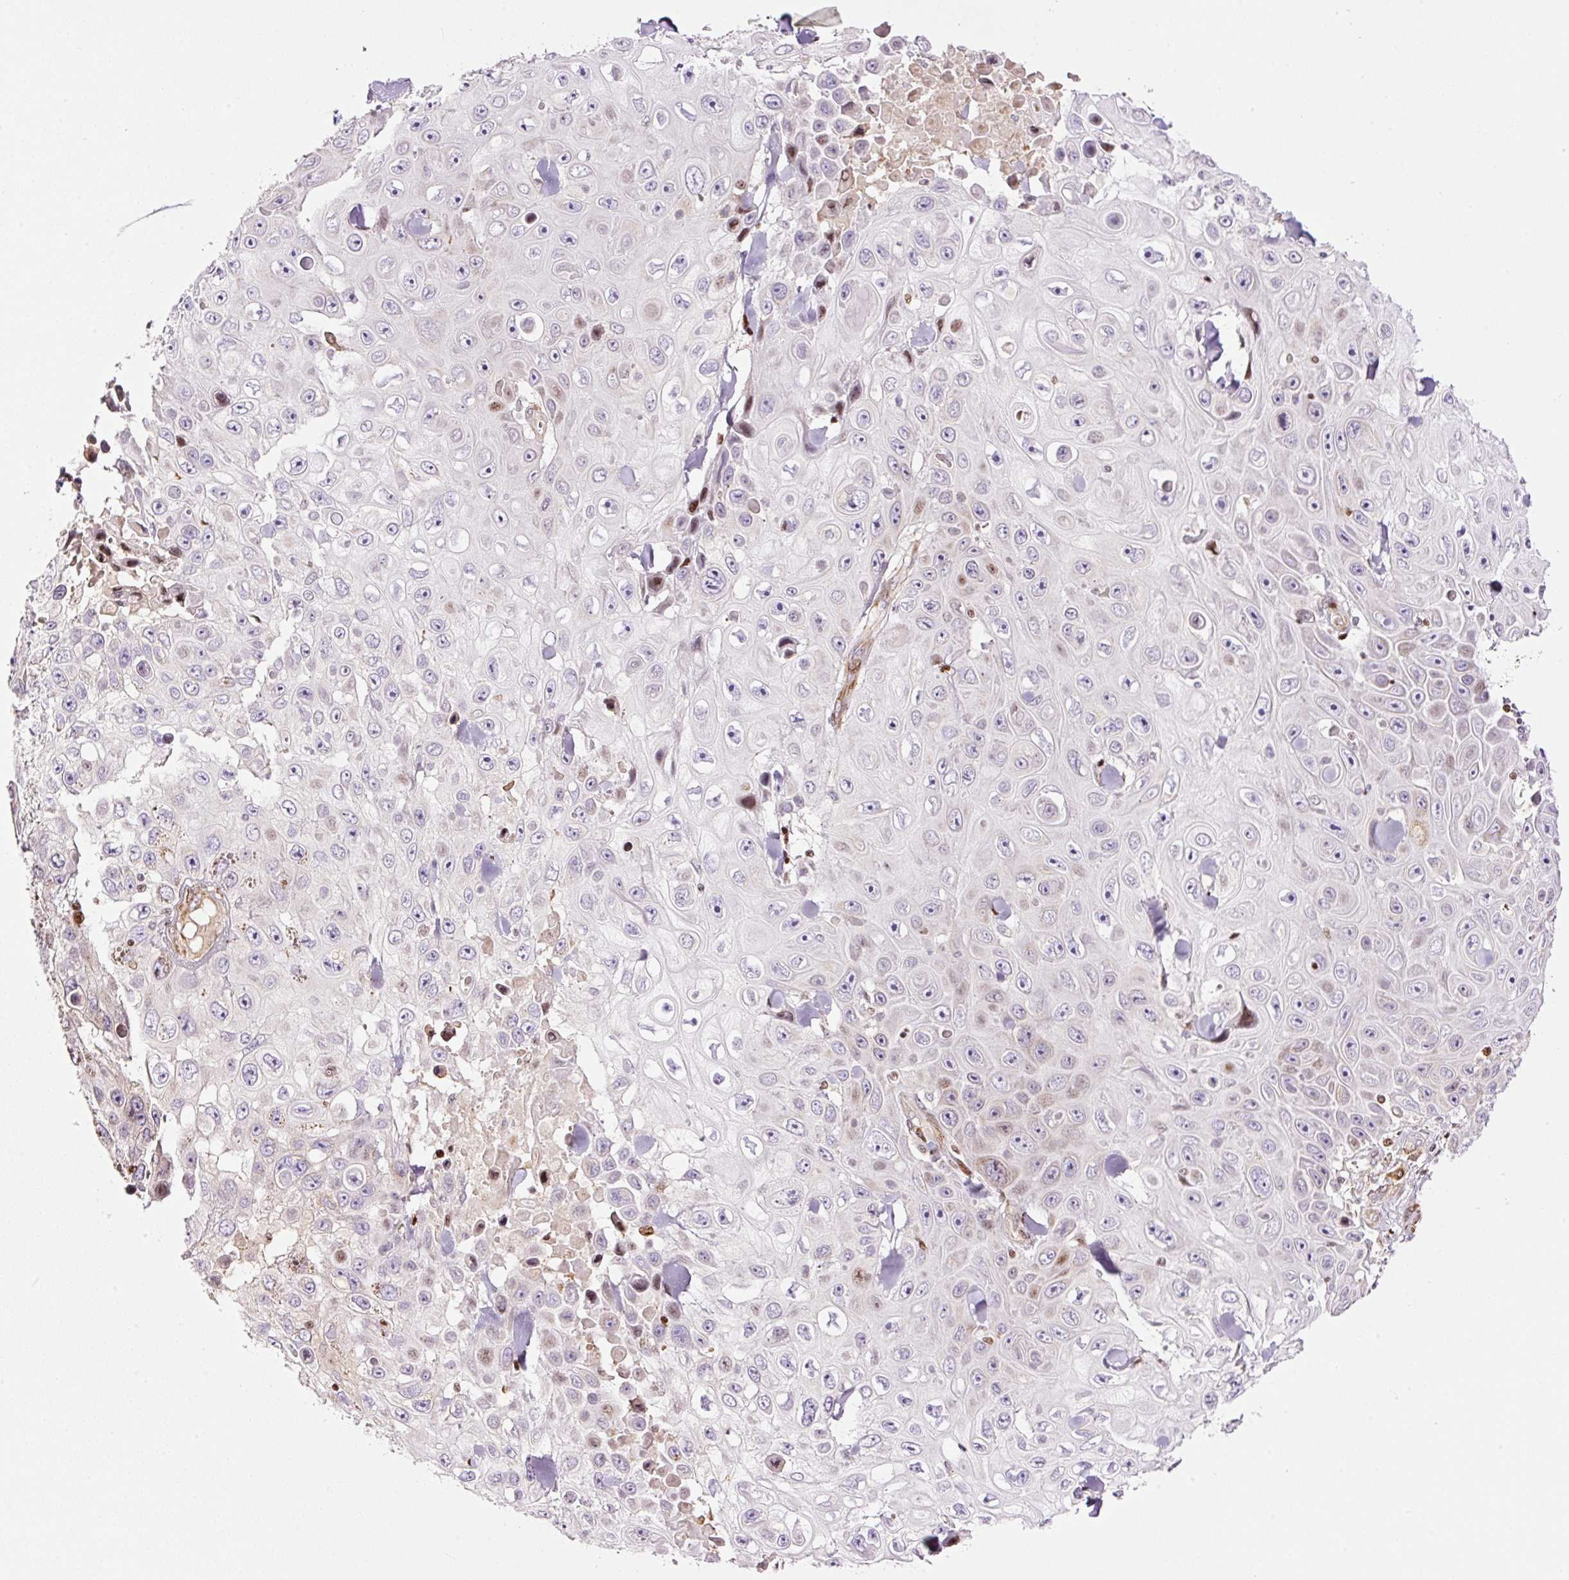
{"staining": {"intensity": "moderate", "quantity": "<25%", "location": "nuclear"}, "tissue": "skin cancer", "cell_type": "Tumor cells", "image_type": "cancer", "snomed": [{"axis": "morphology", "description": "Squamous cell carcinoma, NOS"}, {"axis": "topography", "description": "Skin"}], "caption": "Immunohistochemistry (IHC) (DAB) staining of human skin cancer demonstrates moderate nuclear protein expression in approximately <25% of tumor cells.", "gene": "TMEM8B", "patient": {"sex": "male", "age": 82}}